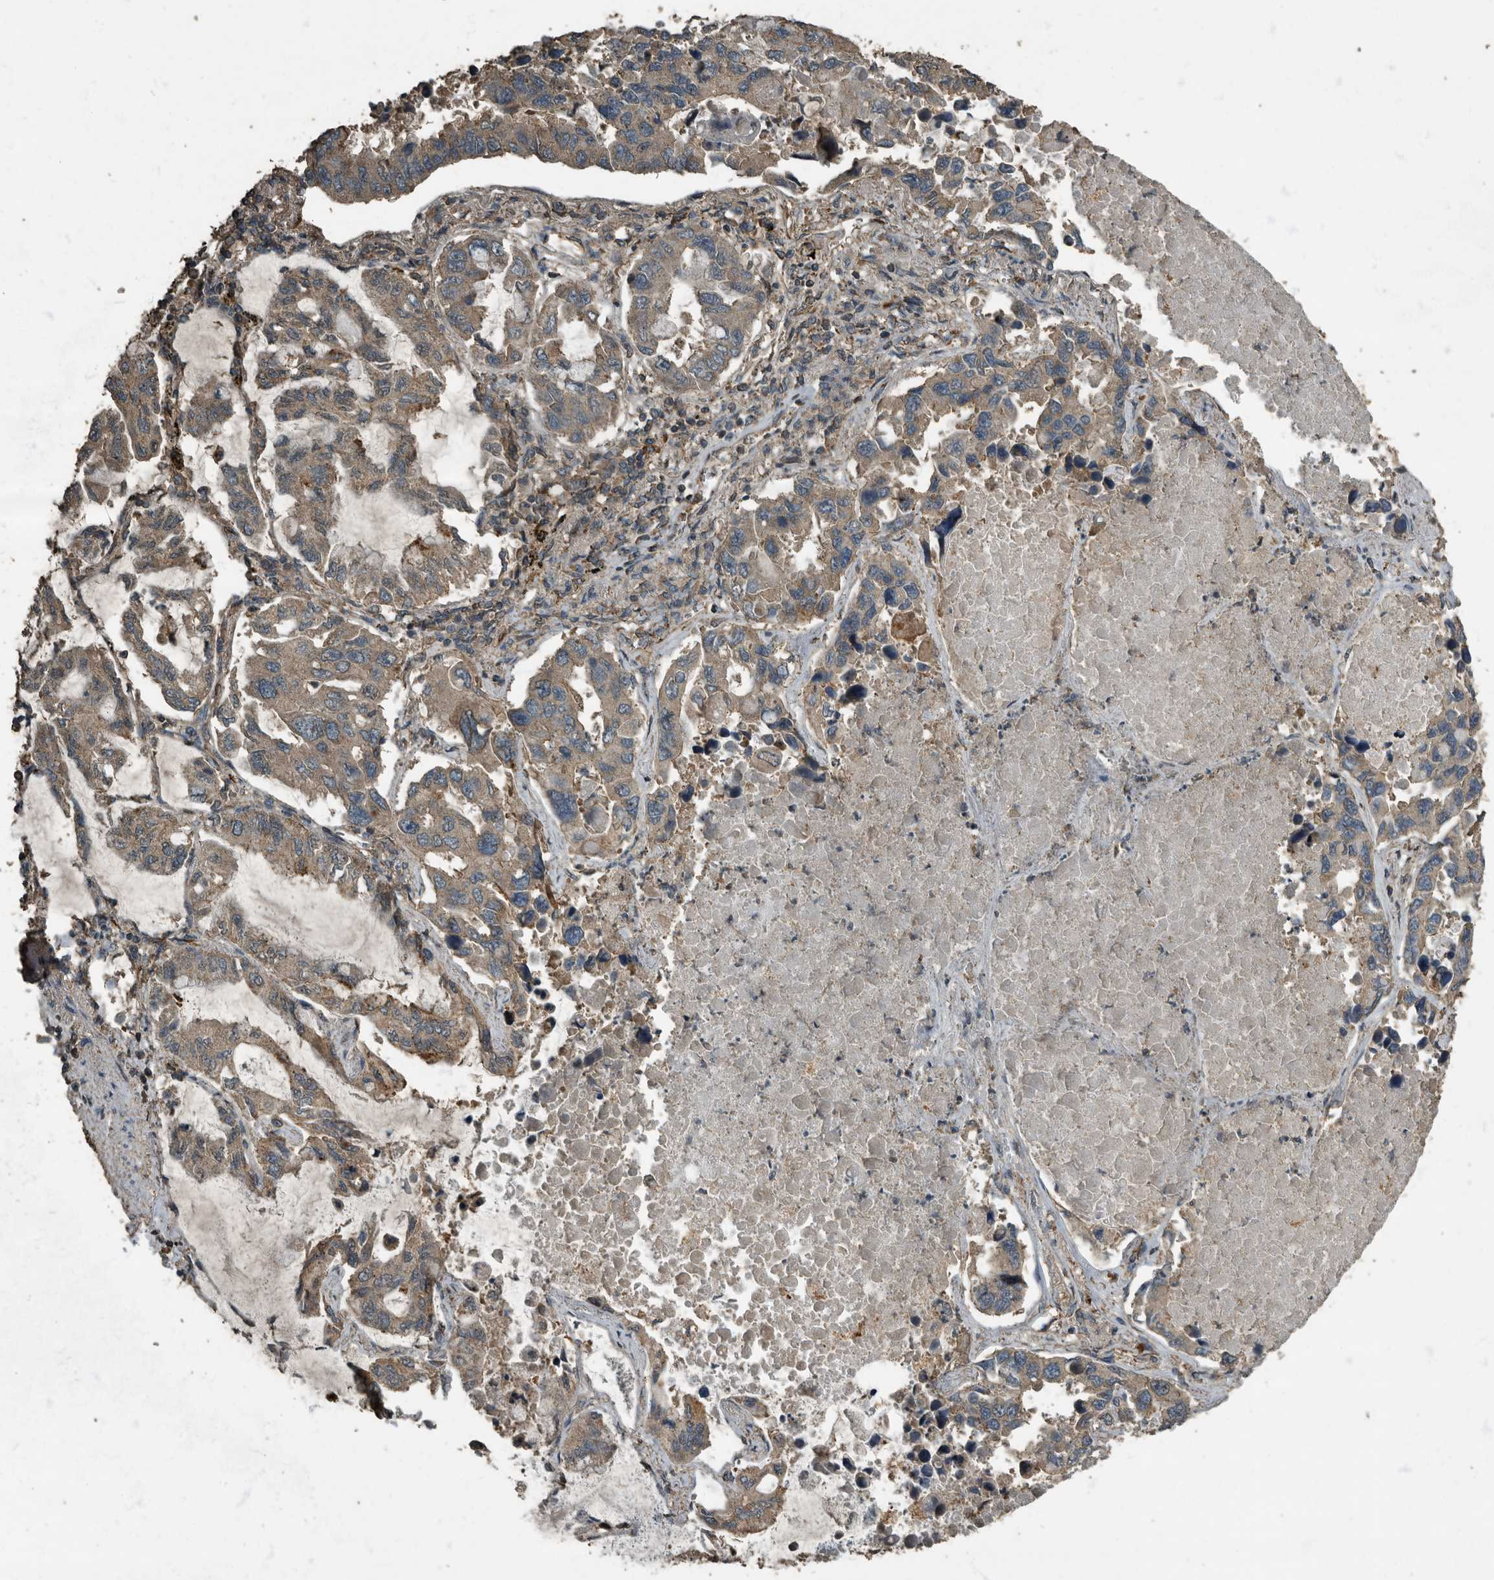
{"staining": {"intensity": "weak", "quantity": ">75%", "location": "cytoplasmic/membranous"}, "tissue": "lung cancer", "cell_type": "Tumor cells", "image_type": "cancer", "snomed": [{"axis": "morphology", "description": "Adenocarcinoma, NOS"}, {"axis": "topography", "description": "Lung"}], "caption": "A brown stain highlights weak cytoplasmic/membranous positivity of a protein in human lung cancer tumor cells. Immunohistochemistry stains the protein in brown and the nuclei are stained blue.", "gene": "IL15RA", "patient": {"sex": "male", "age": 64}}